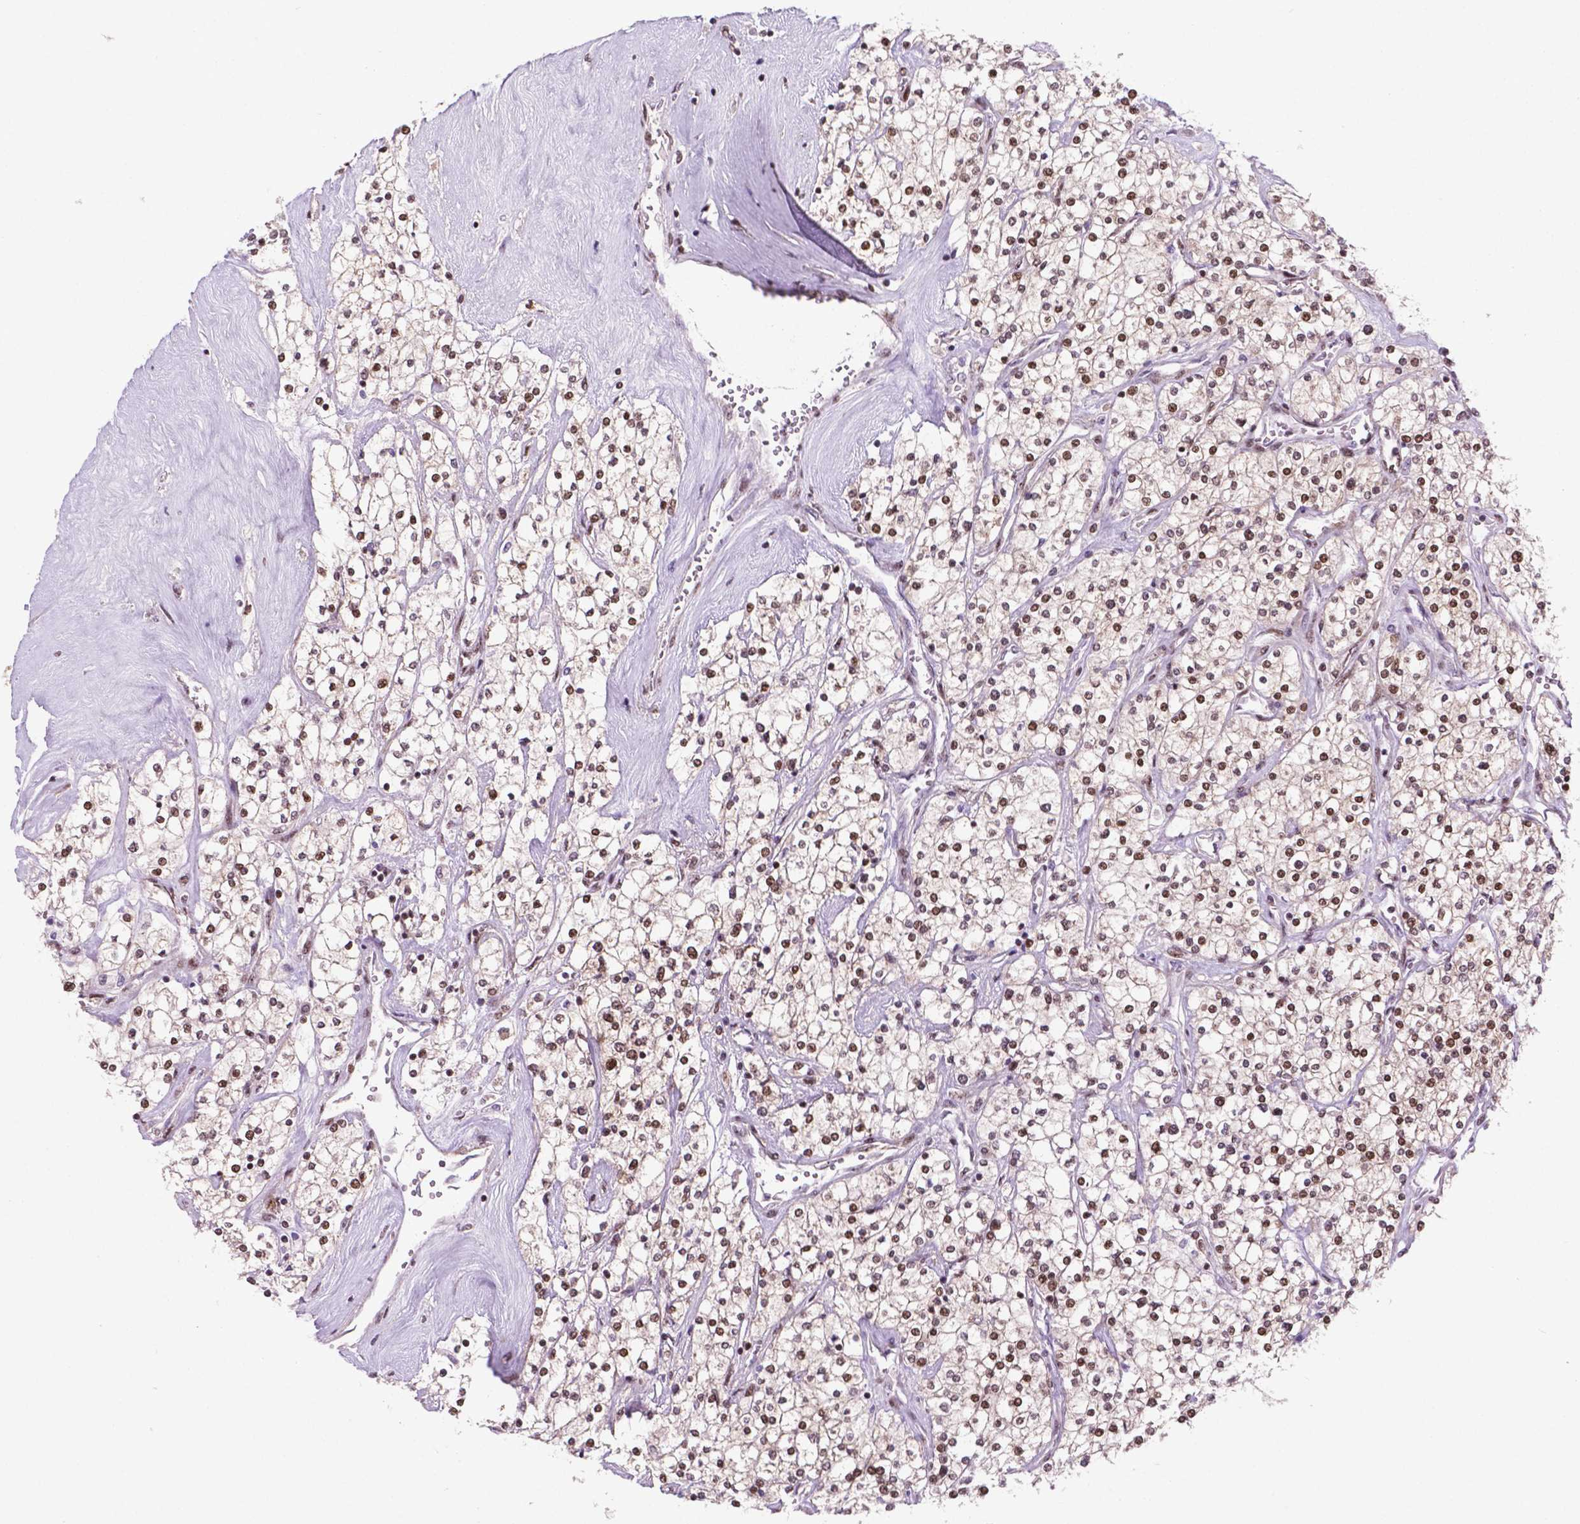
{"staining": {"intensity": "moderate", "quantity": ">75%", "location": "cytoplasmic/membranous,nuclear"}, "tissue": "renal cancer", "cell_type": "Tumor cells", "image_type": "cancer", "snomed": [{"axis": "morphology", "description": "Adenocarcinoma, NOS"}, {"axis": "topography", "description": "Kidney"}], "caption": "IHC histopathology image of human renal cancer (adenocarcinoma) stained for a protein (brown), which shows medium levels of moderate cytoplasmic/membranous and nuclear expression in approximately >75% of tumor cells.", "gene": "CSNK2A1", "patient": {"sex": "male", "age": 80}}